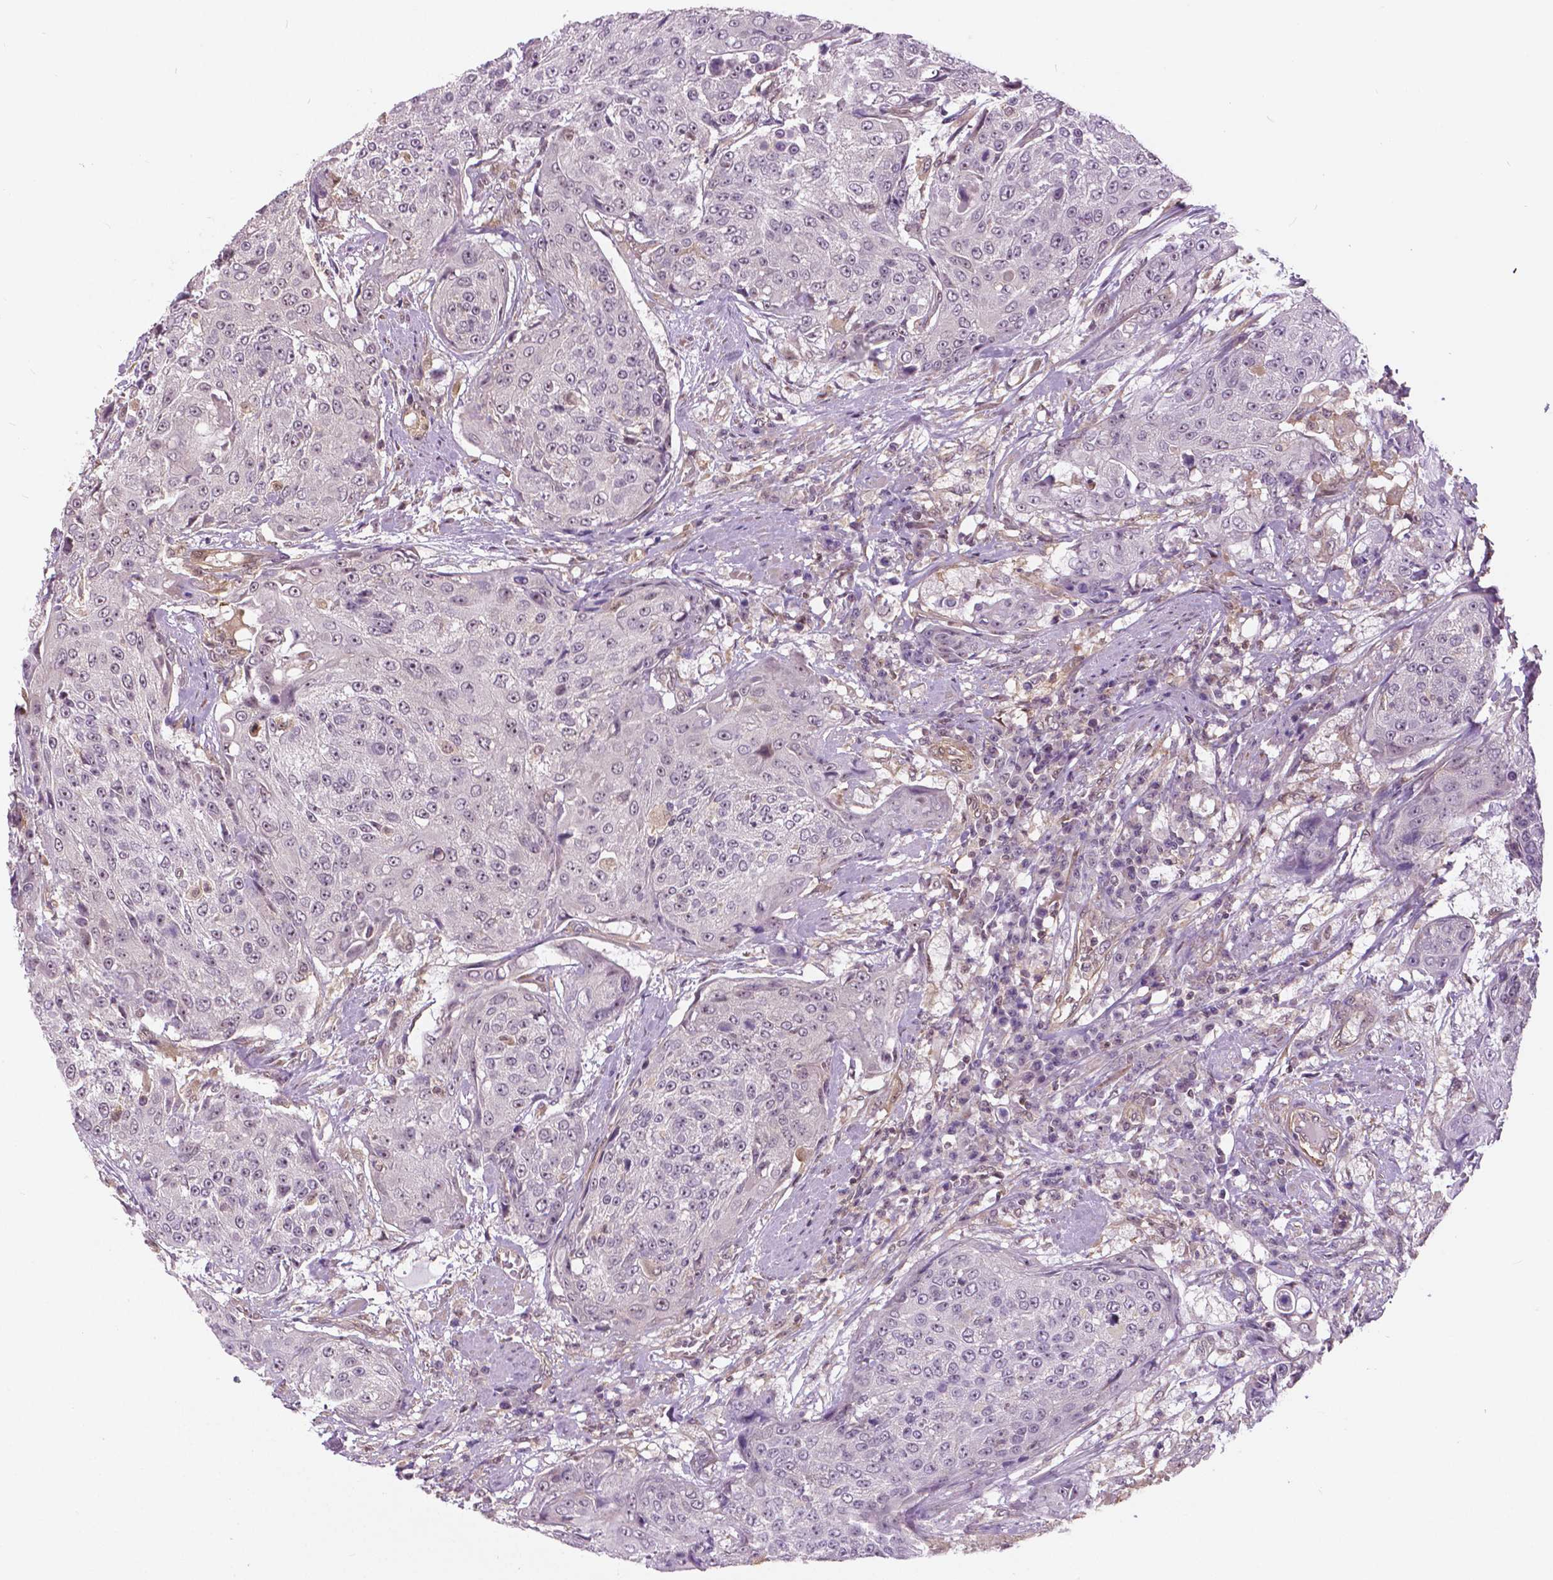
{"staining": {"intensity": "negative", "quantity": "none", "location": "none"}, "tissue": "urothelial cancer", "cell_type": "Tumor cells", "image_type": "cancer", "snomed": [{"axis": "morphology", "description": "Urothelial carcinoma, High grade"}, {"axis": "topography", "description": "Urinary bladder"}], "caption": "Urothelial carcinoma (high-grade) was stained to show a protein in brown. There is no significant staining in tumor cells. (Brightfield microscopy of DAB immunohistochemistry (IHC) at high magnification).", "gene": "ANXA13", "patient": {"sex": "female", "age": 63}}